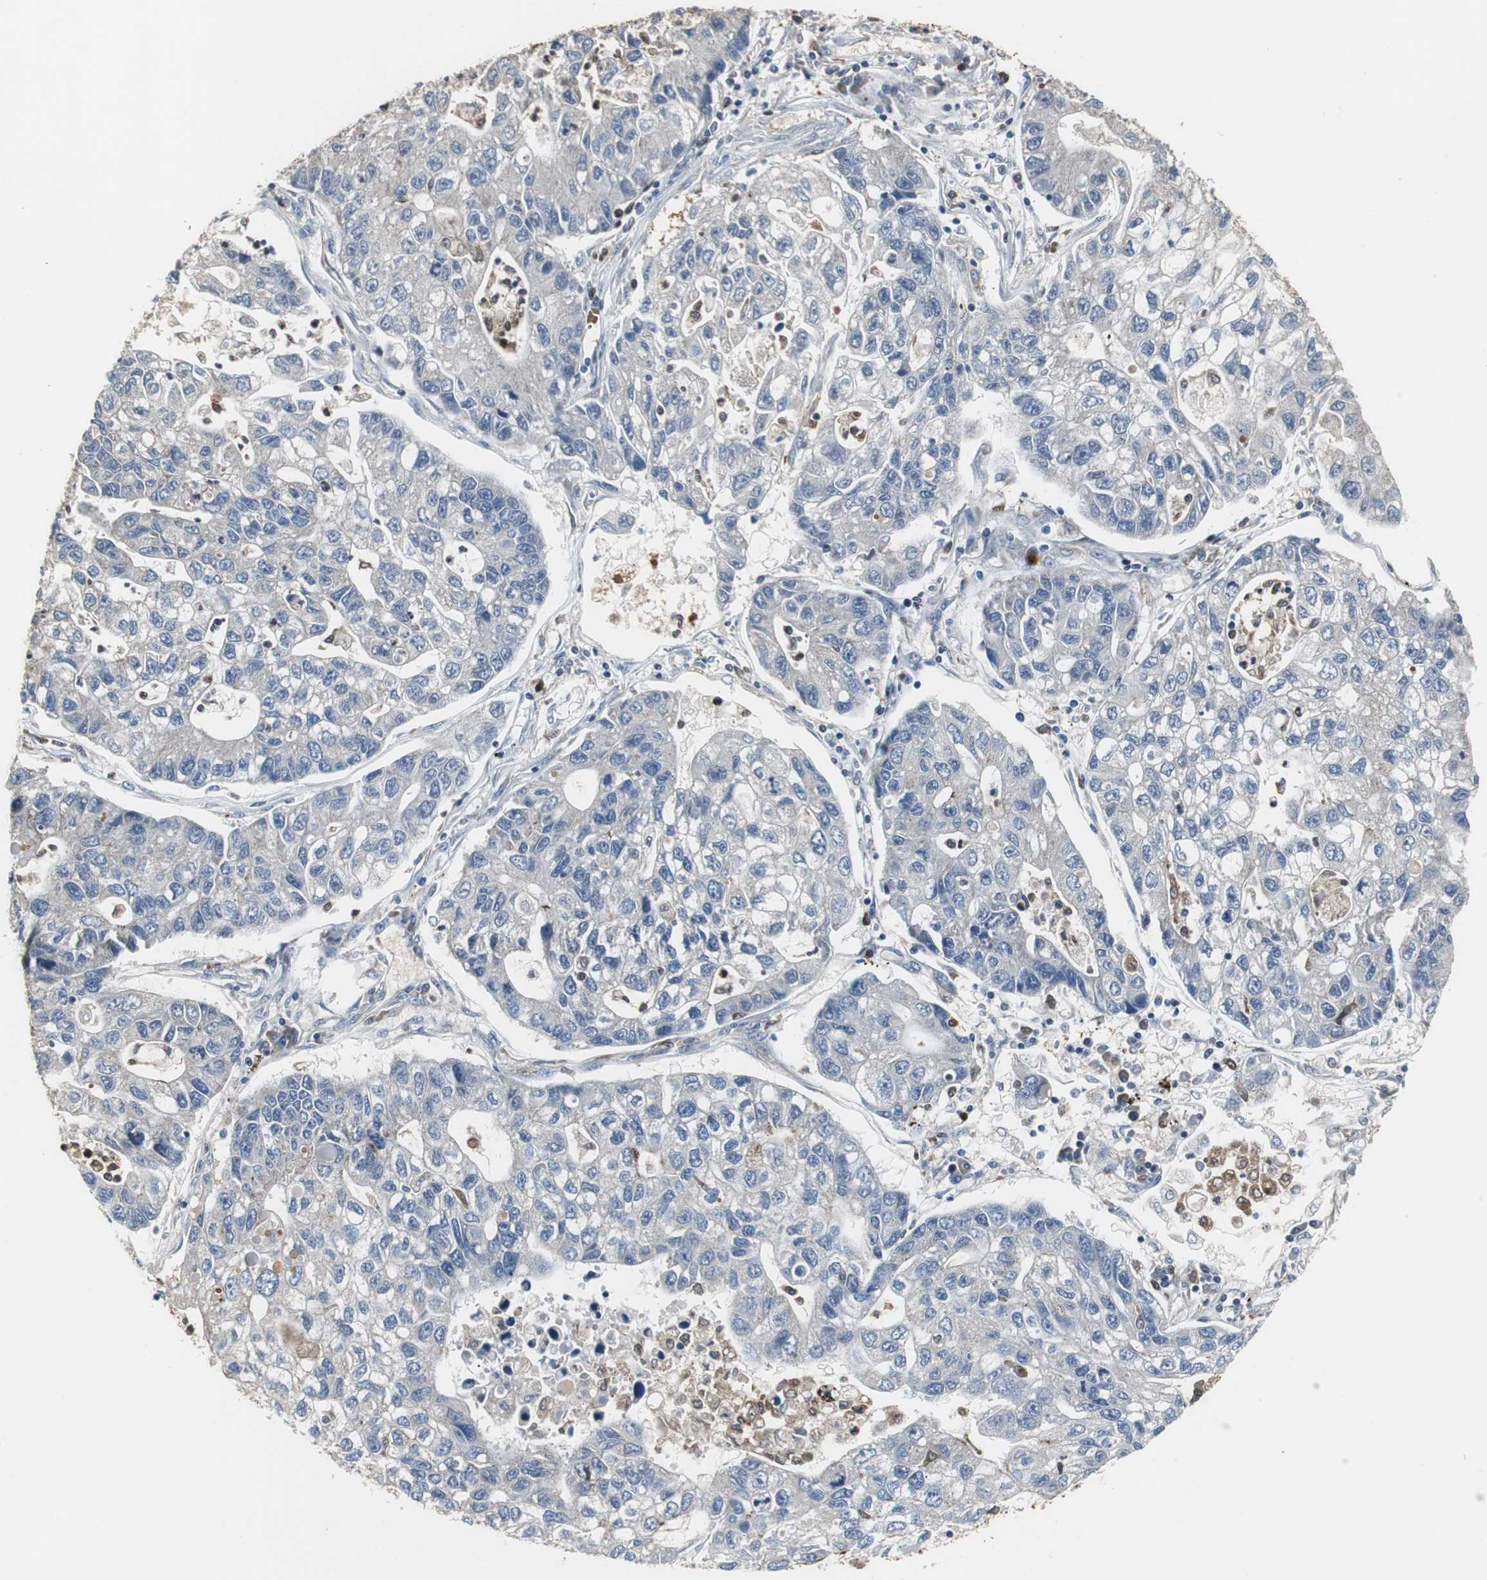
{"staining": {"intensity": "negative", "quantity": "none", "location": "none"}, "tissue": "lung cancer", "cell_type": "Tumor cells", "image_type": "cancer", "snomed": [{"axis": "morphology", "description": "Adenocarcinoma, NOS"}, {"axis": "topography", "description": "Lung"}], "caption": "This is an immunohistochemistry photomicrograph of adenocarcinoma (lung). There is no expression in tumor cells.", "gene": "NCF2", "patient": {"sex": "female", "age": 51}}